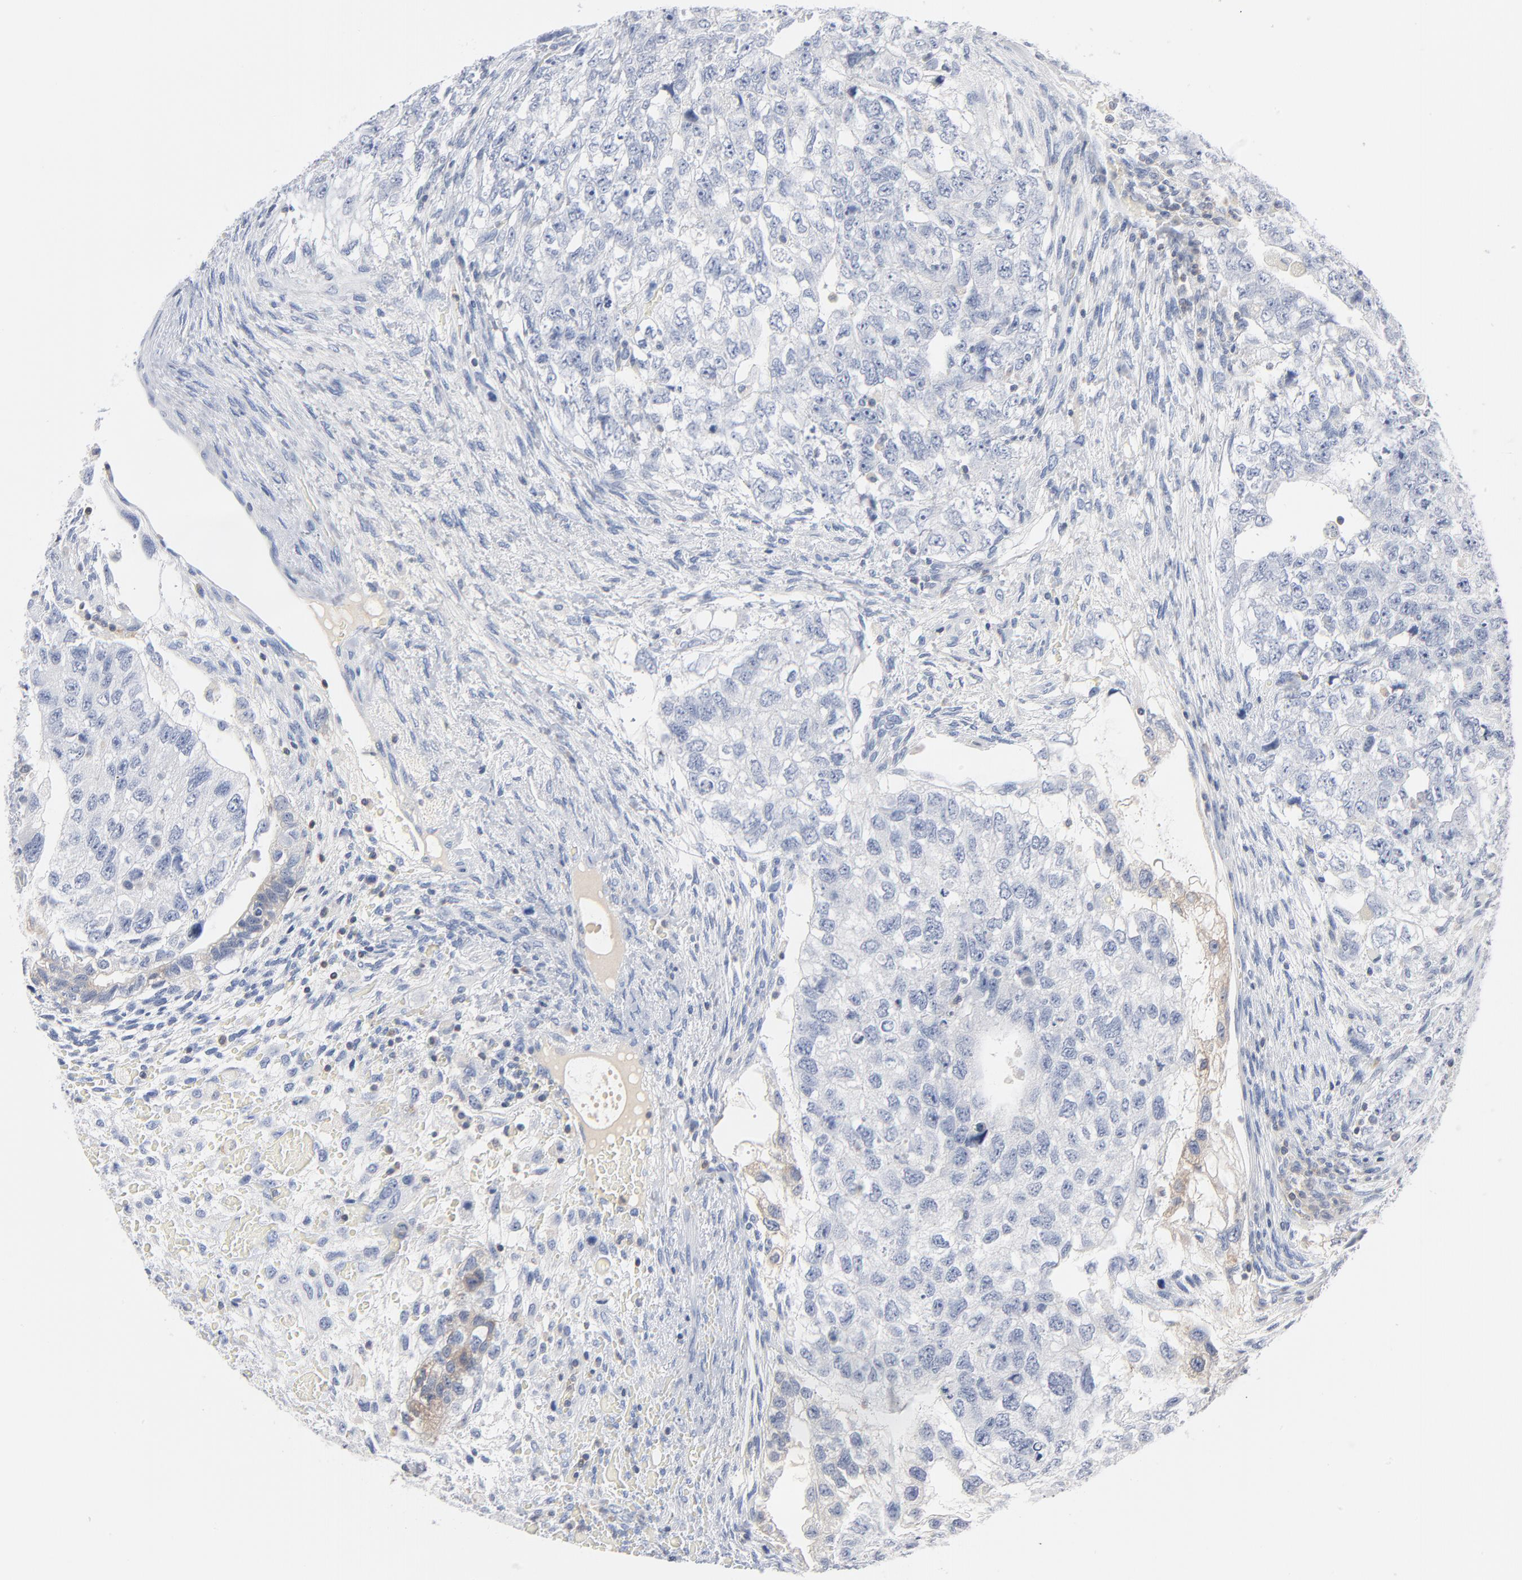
{"staining": {"intensity": "negative", "quantity": "none", "location": "none"}, "tissue": "testis cancer", "cell_type": "Tumor cells", "image_type": "cancer", "snomed": [{"axis": "morphology", "description": "Carcinoma, Embryonal, NOS"}, {"axis": "topography", "description": "Testis"}], "caption": "Immunohistochemistry (IHC) image of testis embryonal carcinoma stained for a protein (brown), which shows no staining in tumor cells. Brightfield microscopy of IHC stained with DAB (3,3'-diaminobenzidine) (brown) and hematoxylin (blue), captured at high magnification.", "gene": "PTK2B", "patient": {"sex": "male", "age": 36}}